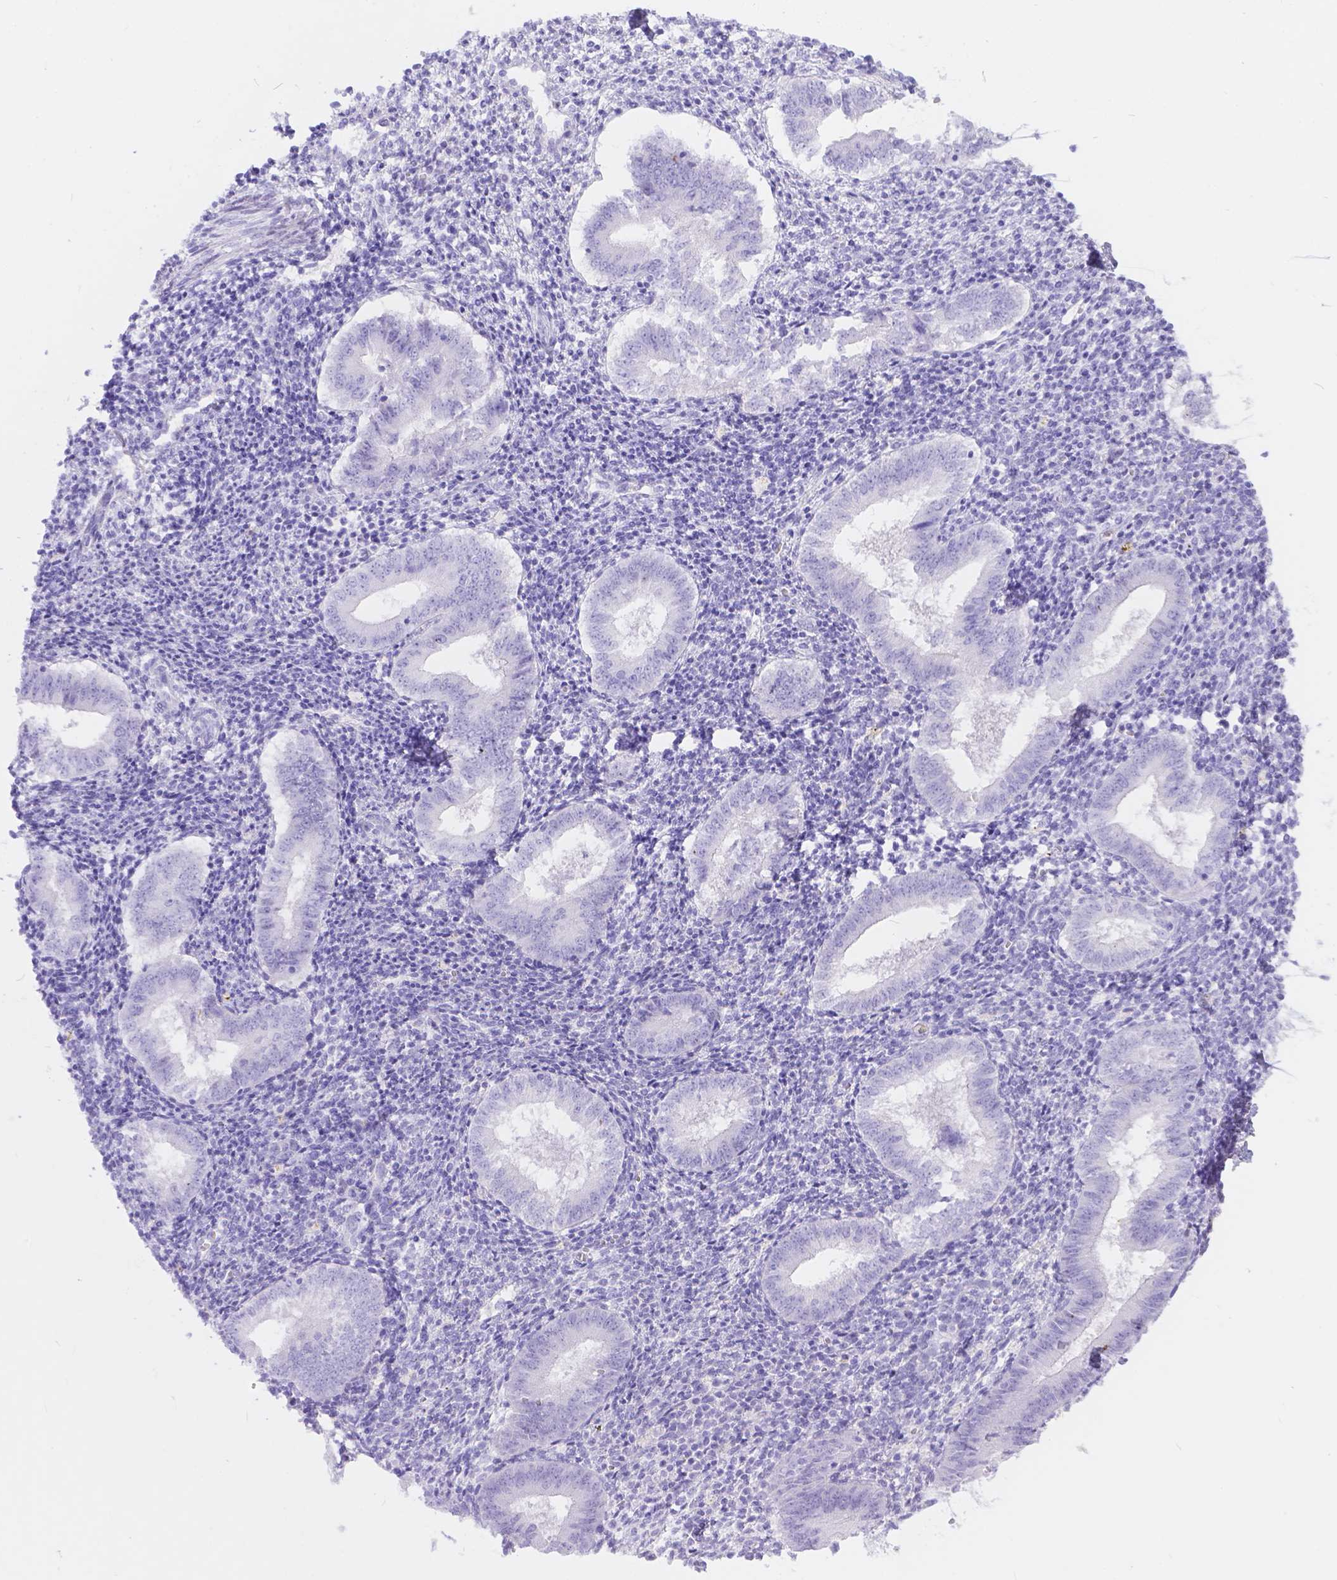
{"staining": {"intensity": "negative", "quantity": "none", "location": "none"}, "tissue": "endometrium", "cell_type": "Cells in endometrial stroma", "image_type": "normal", "snomed": [{"axis": "morphology", "description": "Normal tissue, NOS"}, {"axis": "topography", "description": "Endometrium"}], "caption": "High magnification brightfield microscopy of normal endometrium stained with DAB (brown) and counterstained with hematoxylin (blue): cells in endometrial stroma show no significant expression. (DAB (3,3'-diaminobenzidine) IHC with hematoxylin counter stain).", "gene": "KLHL10", "patient": {"sex": "female", "age": 25}}